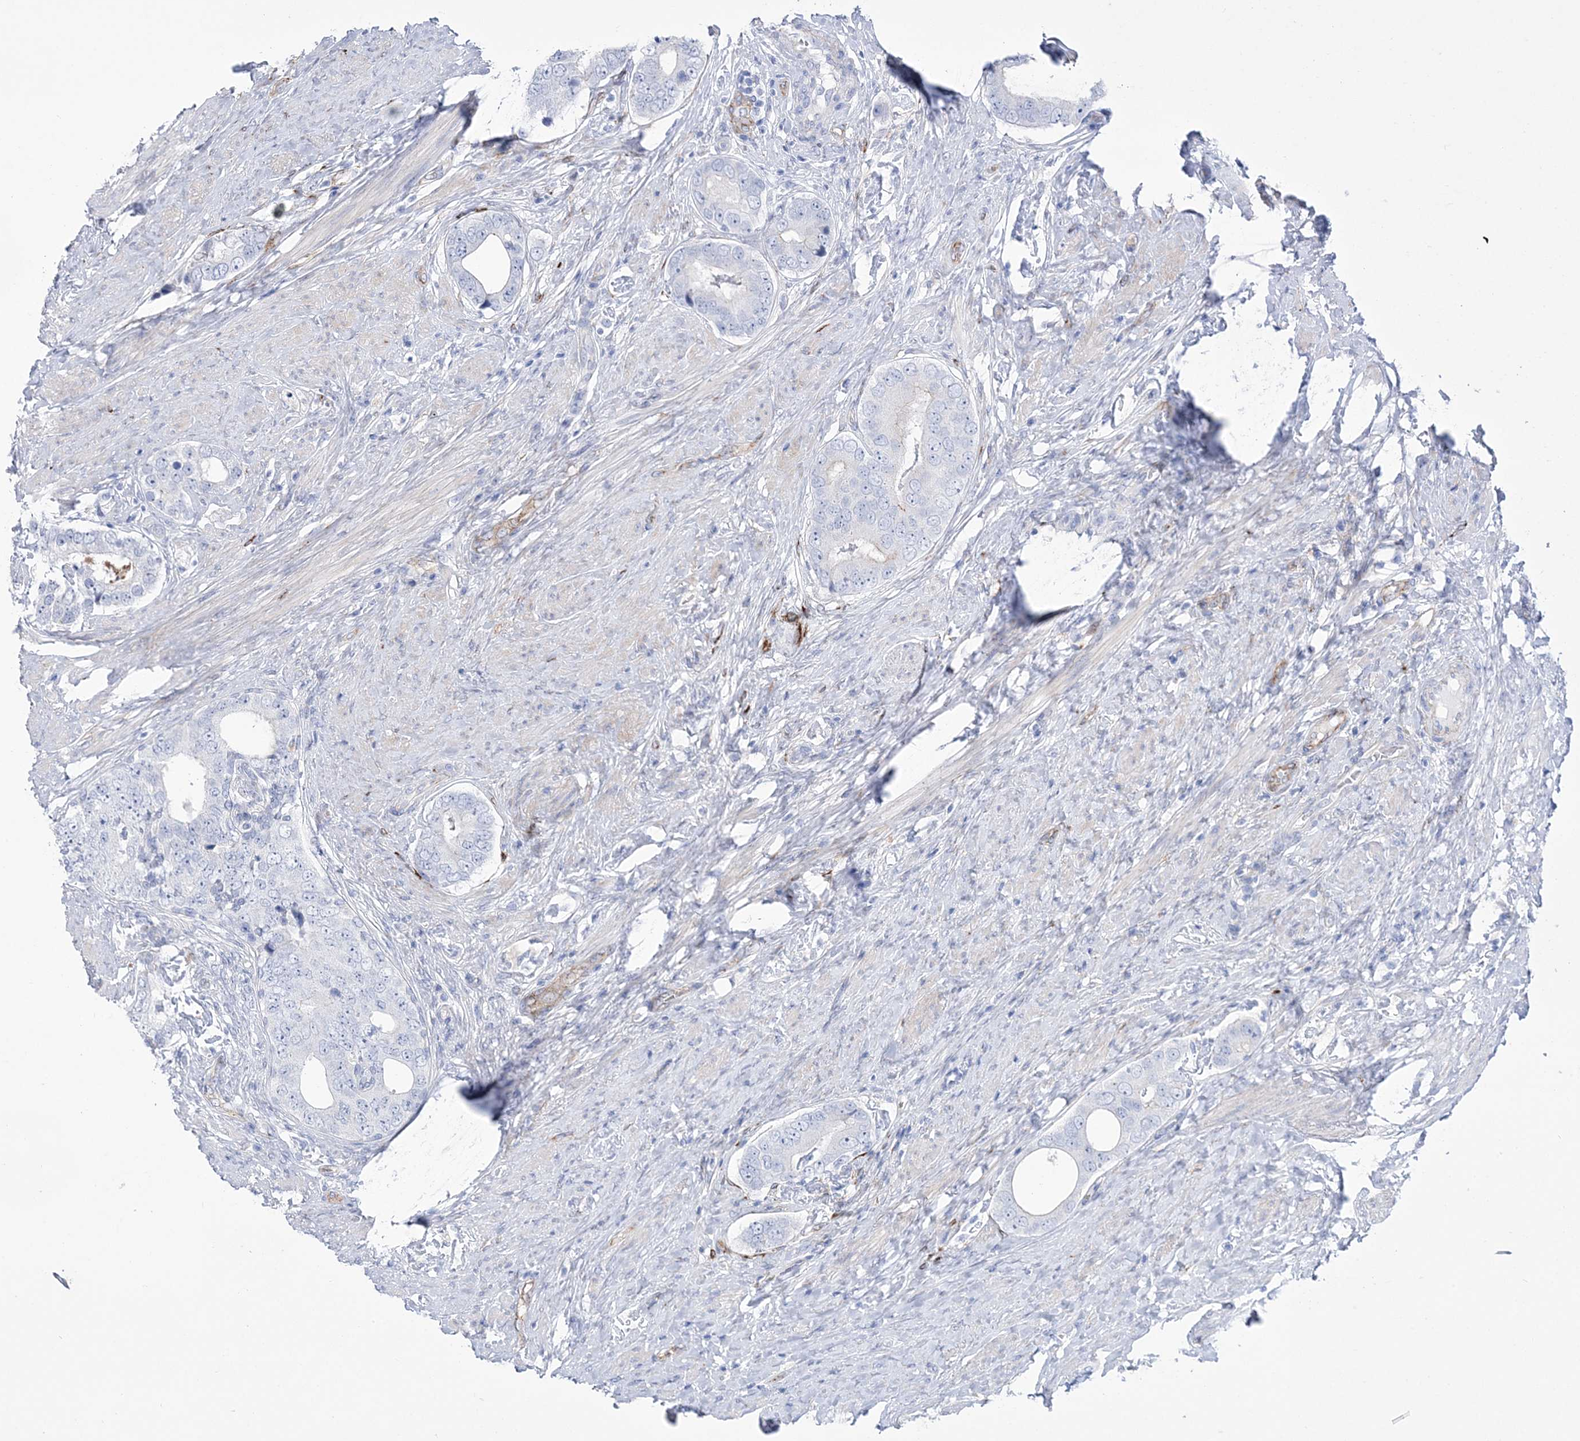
{"staining": {"intensity": "negative", "quantity": "none", "location": "none"}, "tissue": "prostate cancer", "cell_type": "Tumor cells", "image_type": "cancer", "snomed": [{"axis": "morphology", "description": "Adenocarcinoma, High grade"}, {"axis": "topography", "description": "Prostate"}], "caption": "Immunohistochemistry (IHC) of prostate cancer reveals no expression in tumor cells. (Stains: DAB (3,3'-diaminobenzidine) immunohistochemistry with hematoxylin counter stain, Microscopy: brightfield microscopy at high magnification).", "gene": "RAB11FIP5", "patient": {"sex": "male", "age": 56}}